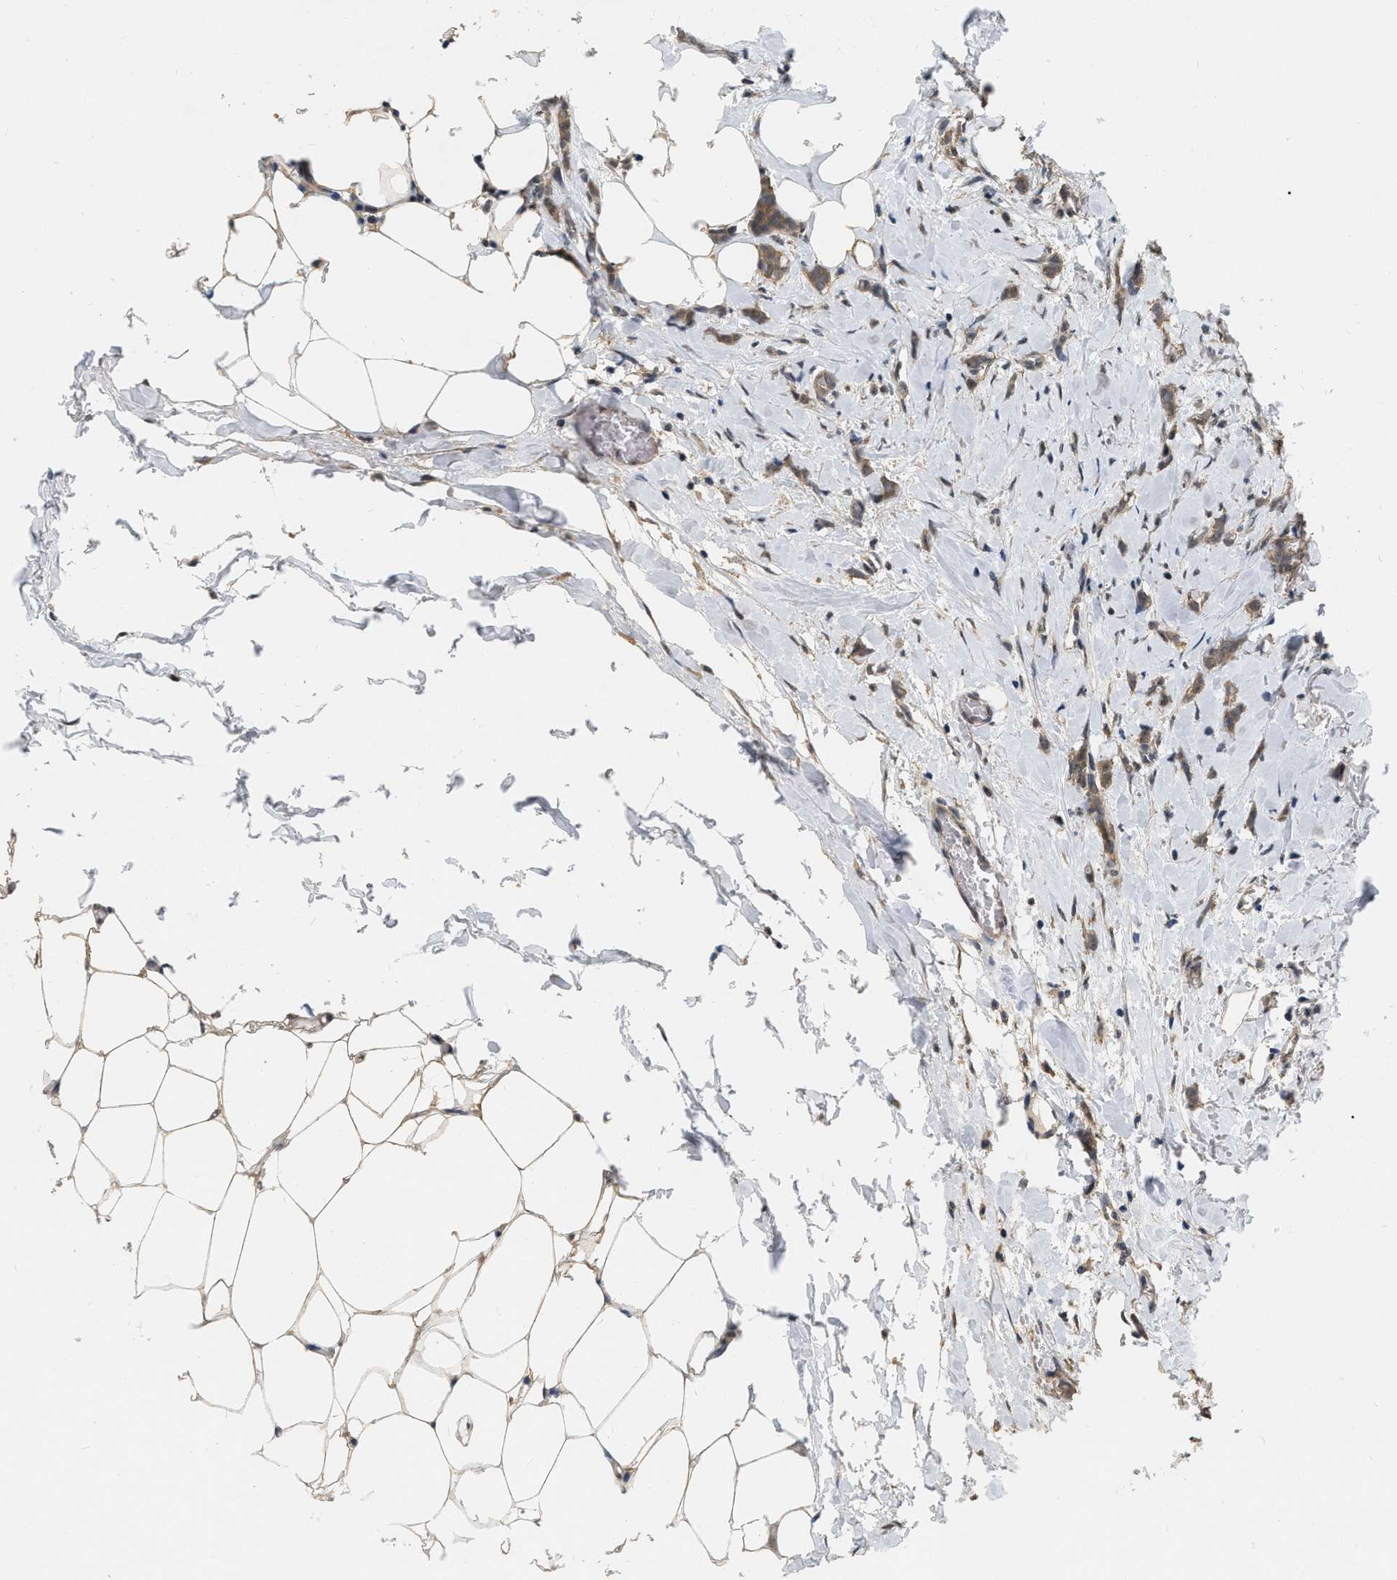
{"staining": {"intensity": "moderate", "quantity": ">75%", "location": "cytoplasmic/membranous"}, "tissue": "breast cancer", "cell_type": "Tumor cells", "image_type": "cancer", "snomed": [{"axis": "morphology", "description": "Lobular carcinoma, in situ"}, {"axis": "morphology", "description": "Lobular carcinoma"}, {"axis": "topography", "description": "Breast"}], "caption": "Breast cancer stained with a brown dye reveals moderate cytoplasmic/membranous positive expression in about >75% of tumor cells.", "gene": "RUVBL1", "patient": {"sex": "female", "age": 41}}